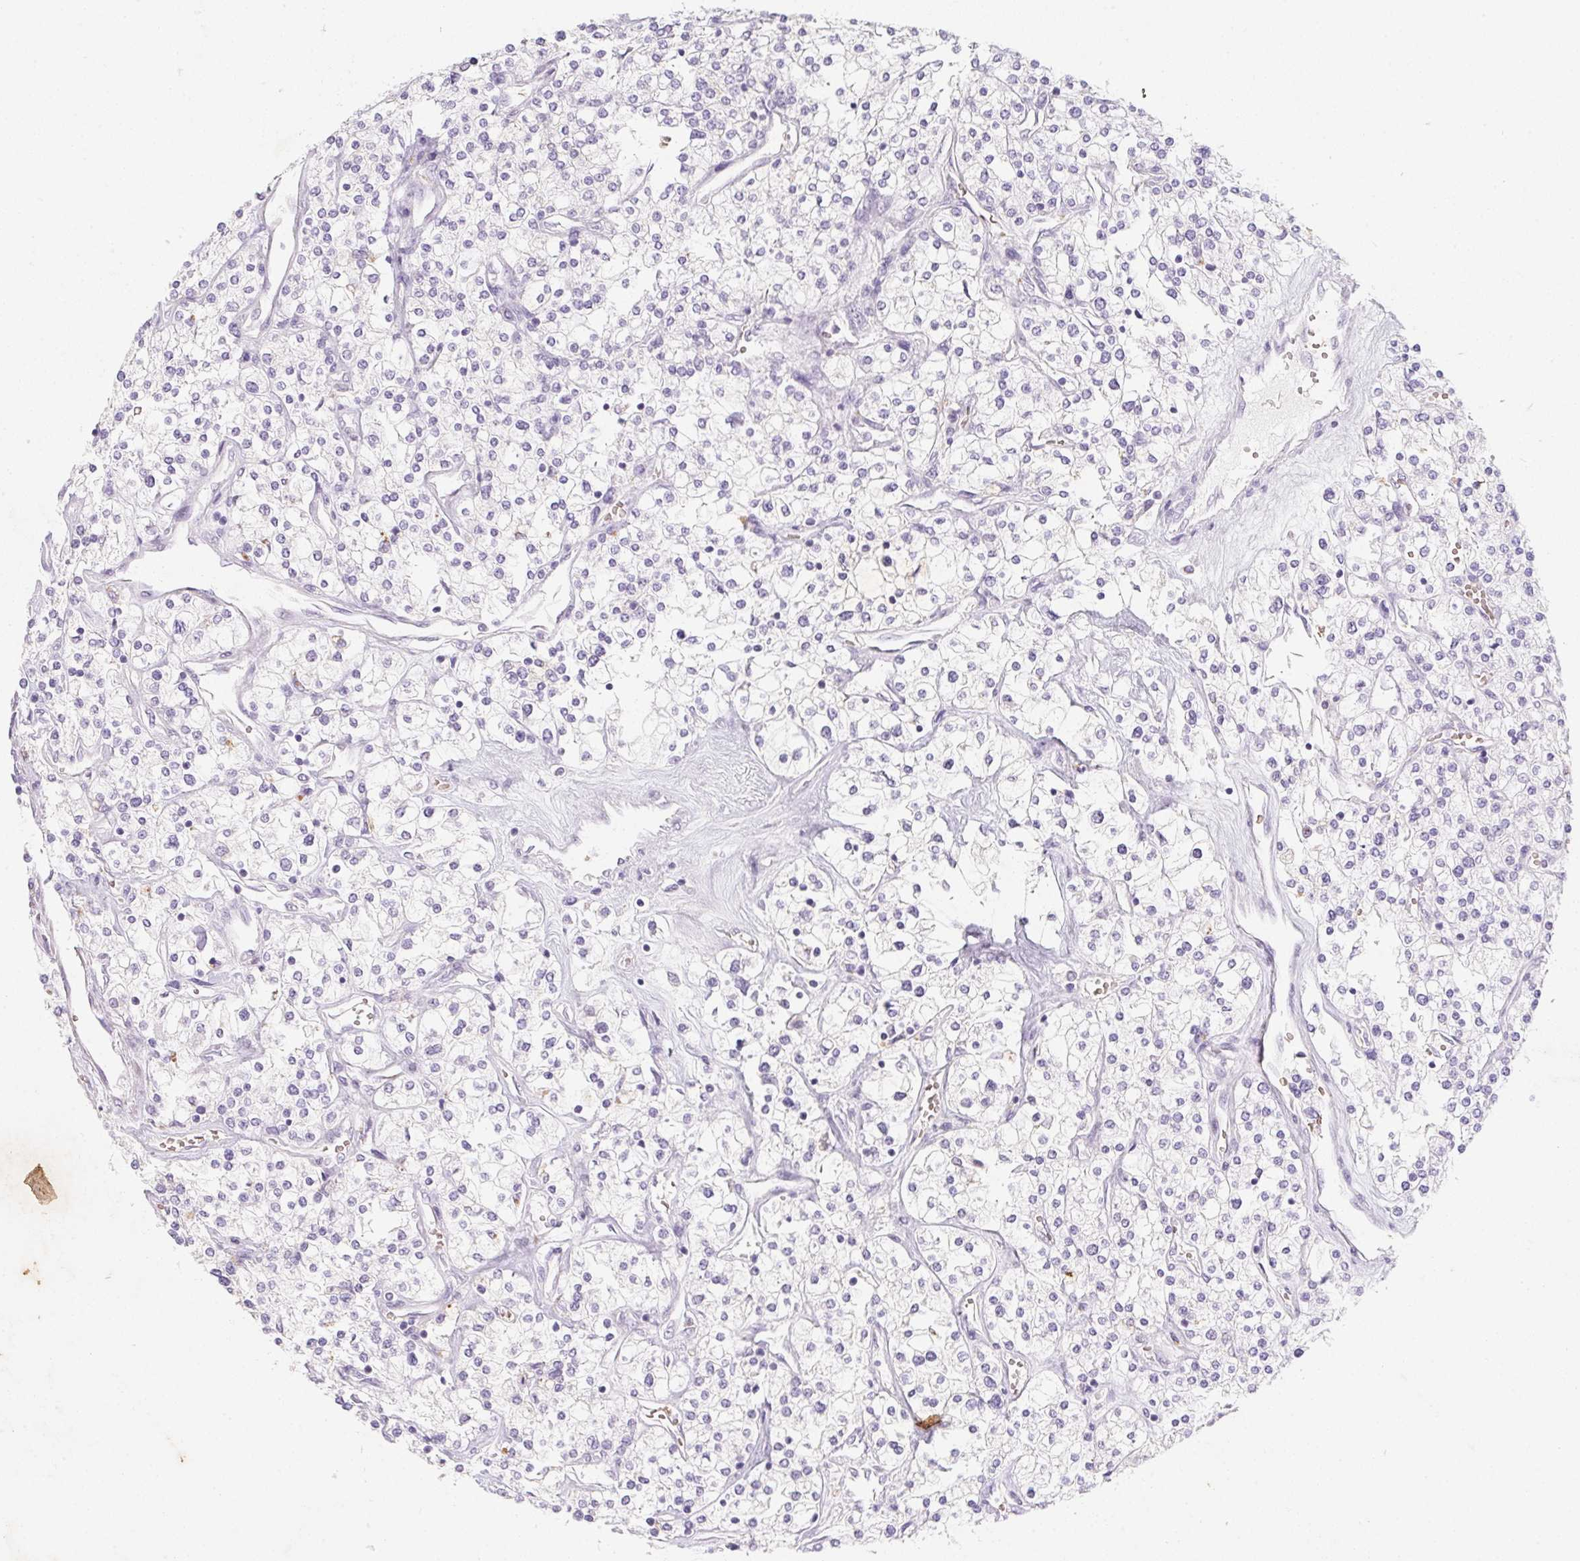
{"staining": {"intensity": "negative", "quantity": "none", "location": "none"}, "tissue": "renal cancer", "cell_type": "Tumor cells", "image_type": "cancer", "snomed": [{"axis": "morphology", "description": "Adenocarcinoma, NOS"}, {"axis": "topography", "description": "Kidney"}], "caption": "An immunohistochemistry (IHC) histopathology image of renal adenocarcinoma is shown. There is no staining in tumor cells of renal adenocarcinoma.", "gene": "DCD", "patient": {"sex": "male", "age": 80}}